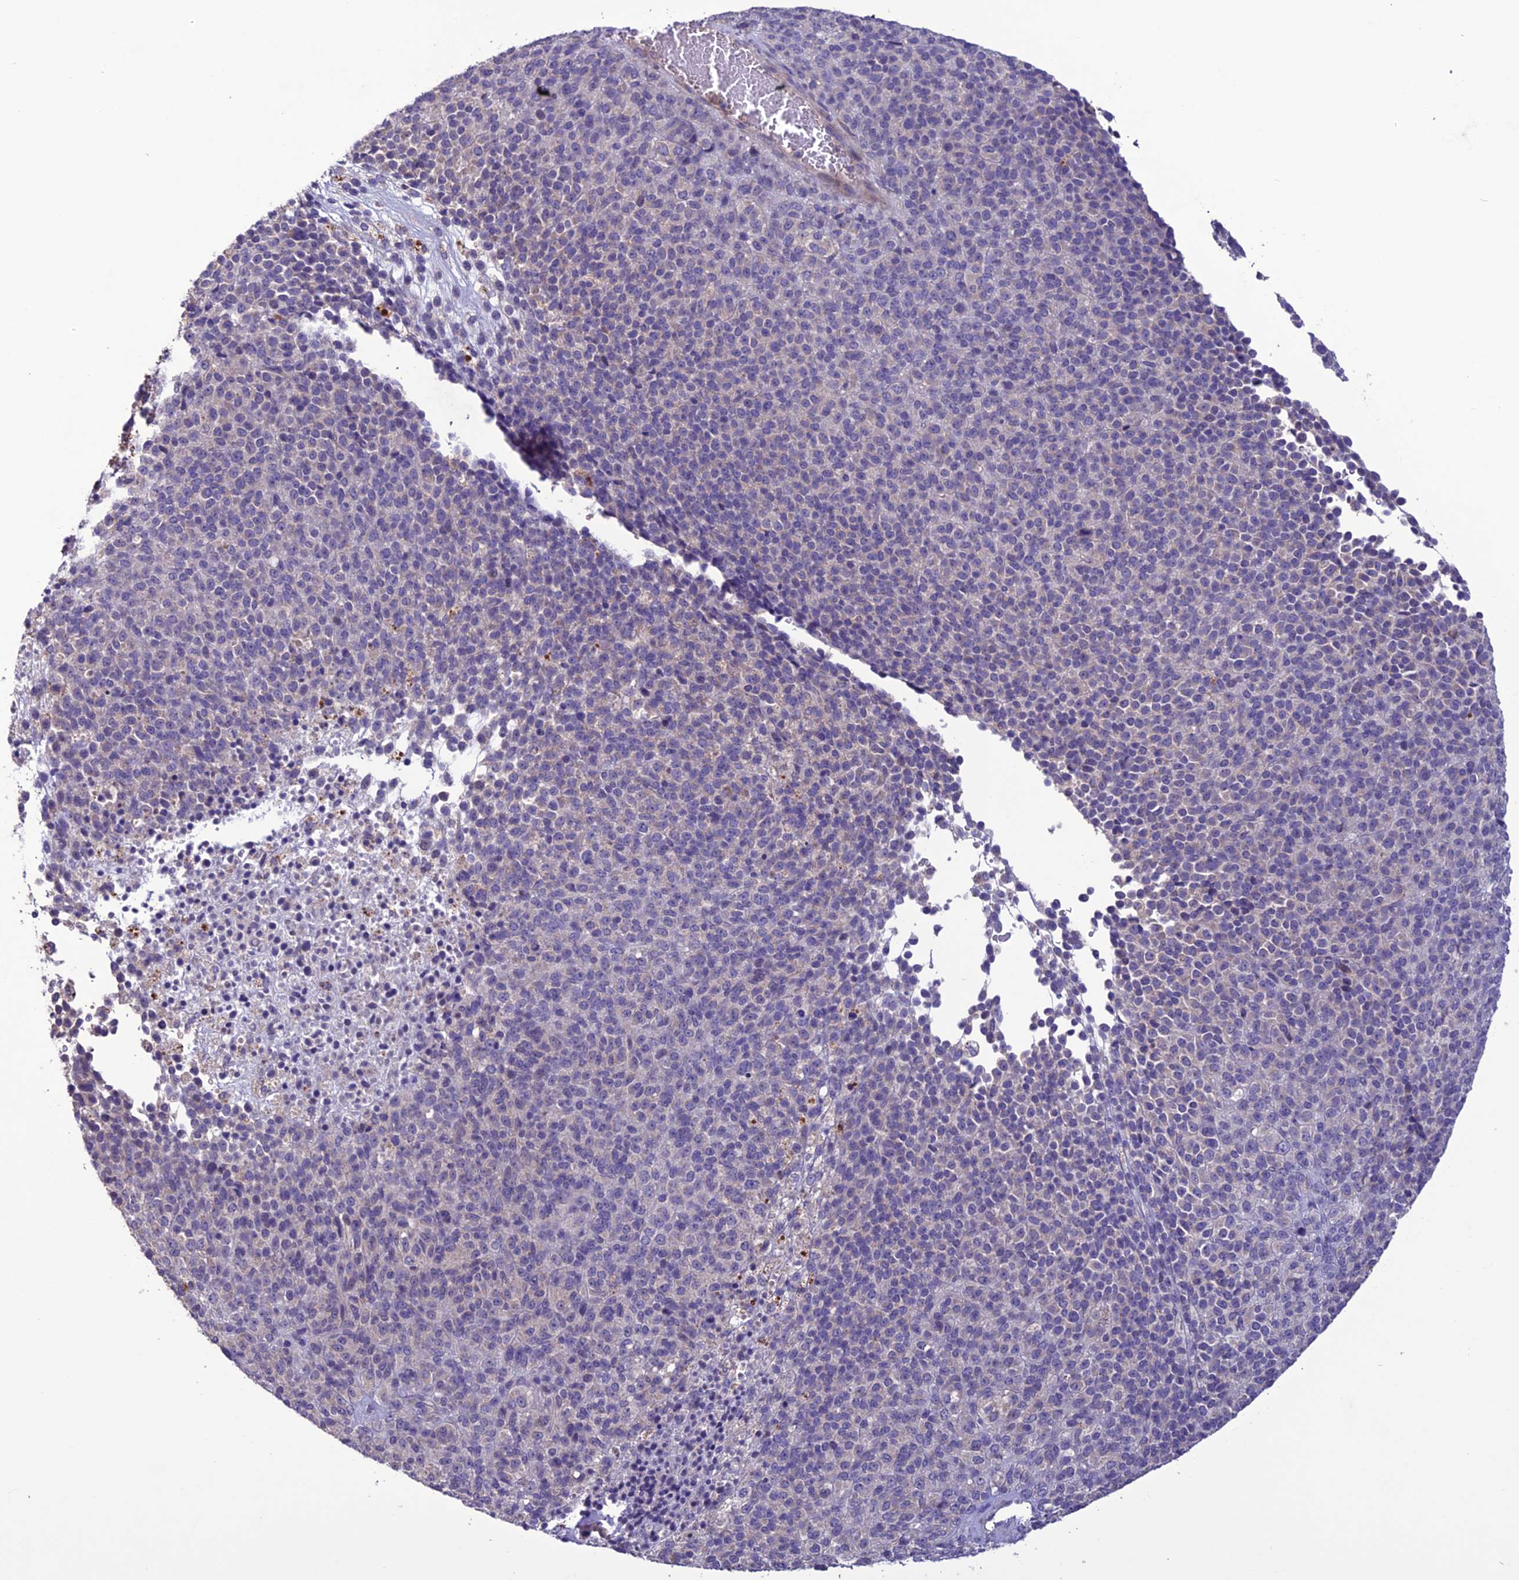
{"staining": {"intensity": "negative", "quantity": "none", "location": "none"}, "tissue": "melanoma", "cell_type": "Tumor cells", "image_type": "cancer", "snomed": [{"axis": "morphology", "description": "Malignant melanoma, Metastatic site"}, {"axis": "topography", "description": "Brain"}], "caption": "Immunohistochemical staining of melanoma reveals no significant expression in tumor cells. The staining is performed using DAB brown chromogen with nuclei counter-stained in using hematoxylin.", "gene": "C2orf76", "patient": {"sex": "female", "age": 56}}